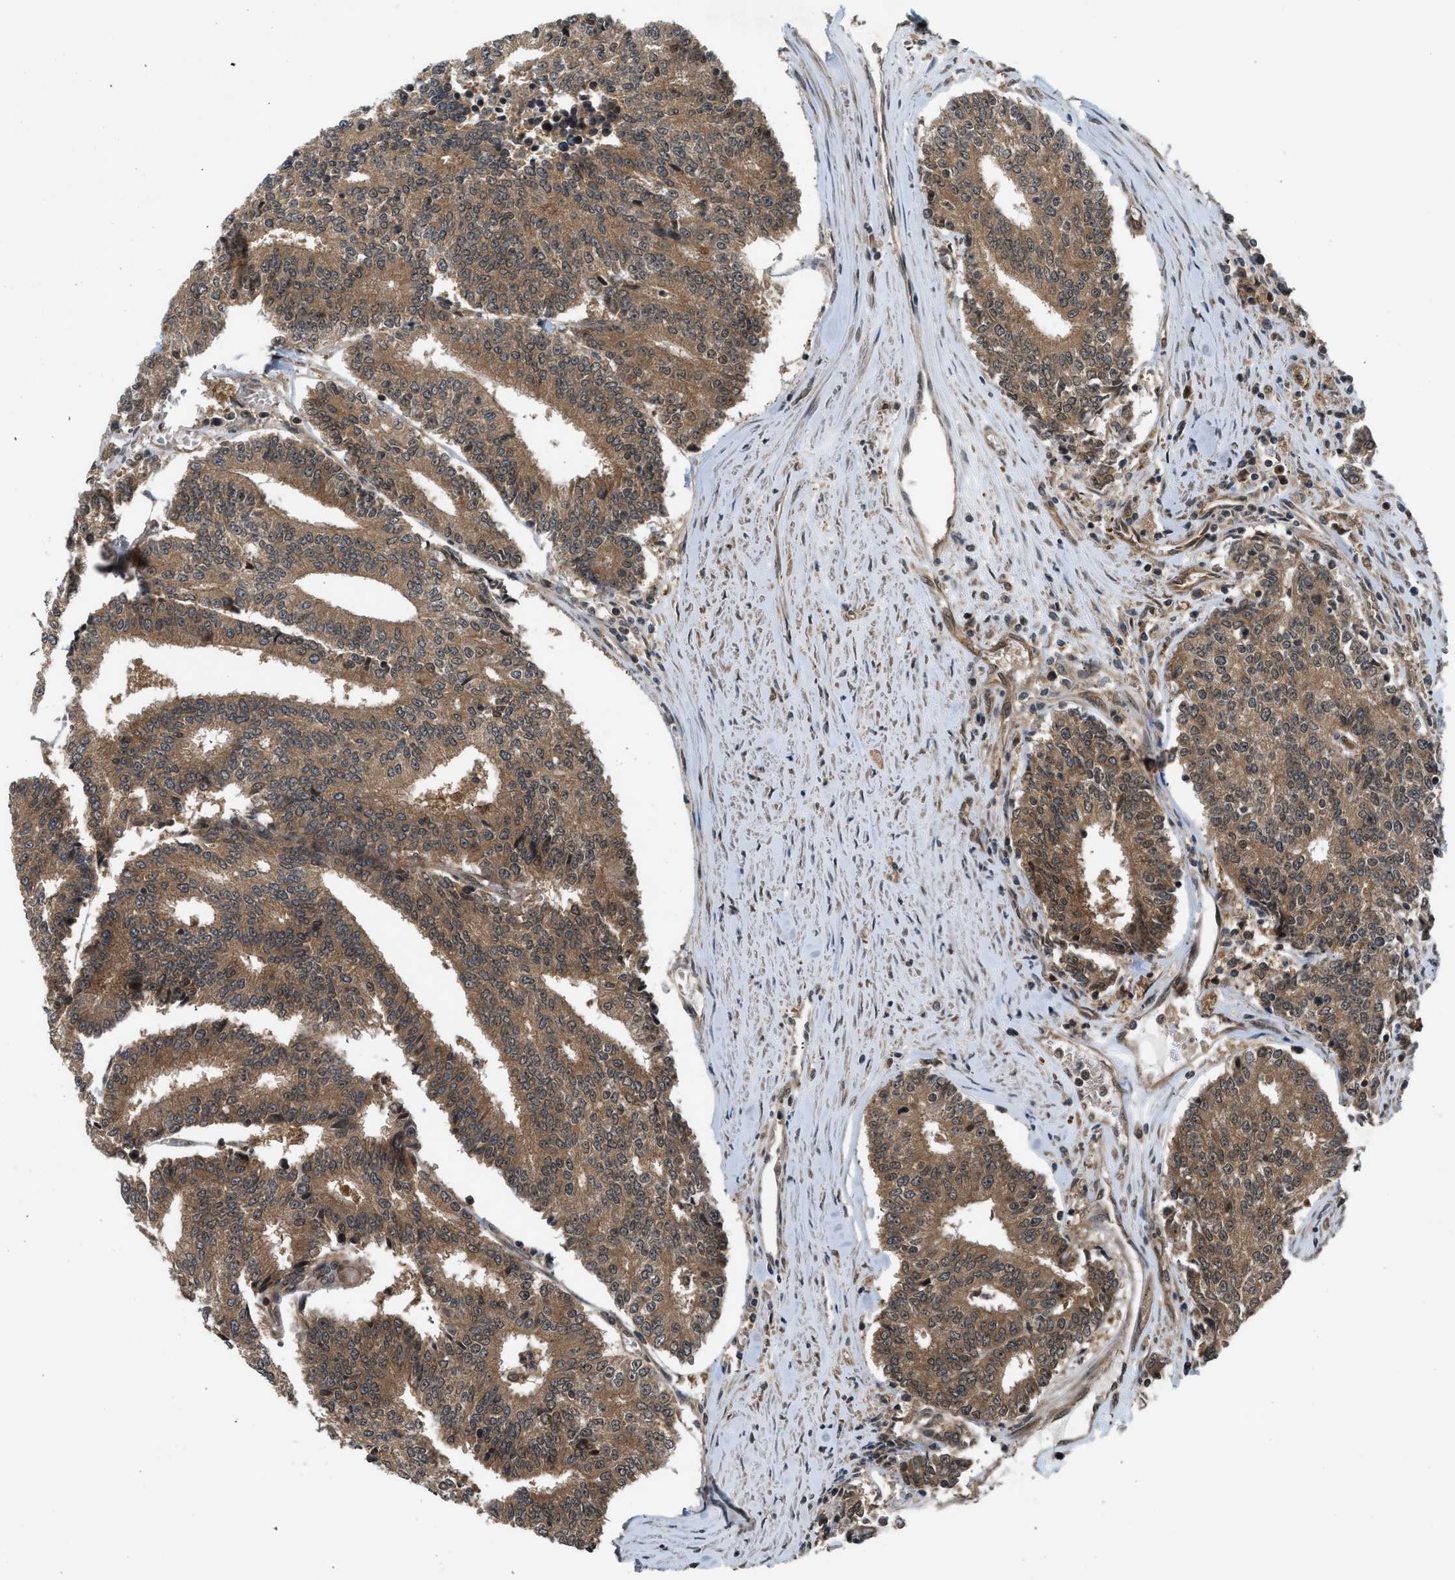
{"staining": {"intensity": "moderate", "quantity": ">75%", "location": "cytoplasmic/membranous"}, "tissue": "prostate cancer", "cell_type": "Tumor cells", "image_type": "cancer", "snomed": [{"axis": "morphology", "description": "Normal tissue, NOS"}, {"axis": "morphology", "description": "Adenocarcinoma, High grade"}, {"axis": "topography", "description": "Prostate"}, {"axis": "topography", "description": "Seminal veicle"}], "caption": "This image reveals immunohistochemistry (IHC) staining of human high-grade adenocarcinoma (prostate), with medium moderate cytoplasmic/membranous positivity in approximately >75% of tumor cells.", "gene": "TXNL1", "patient": {"sex": "male", "age": 55}}